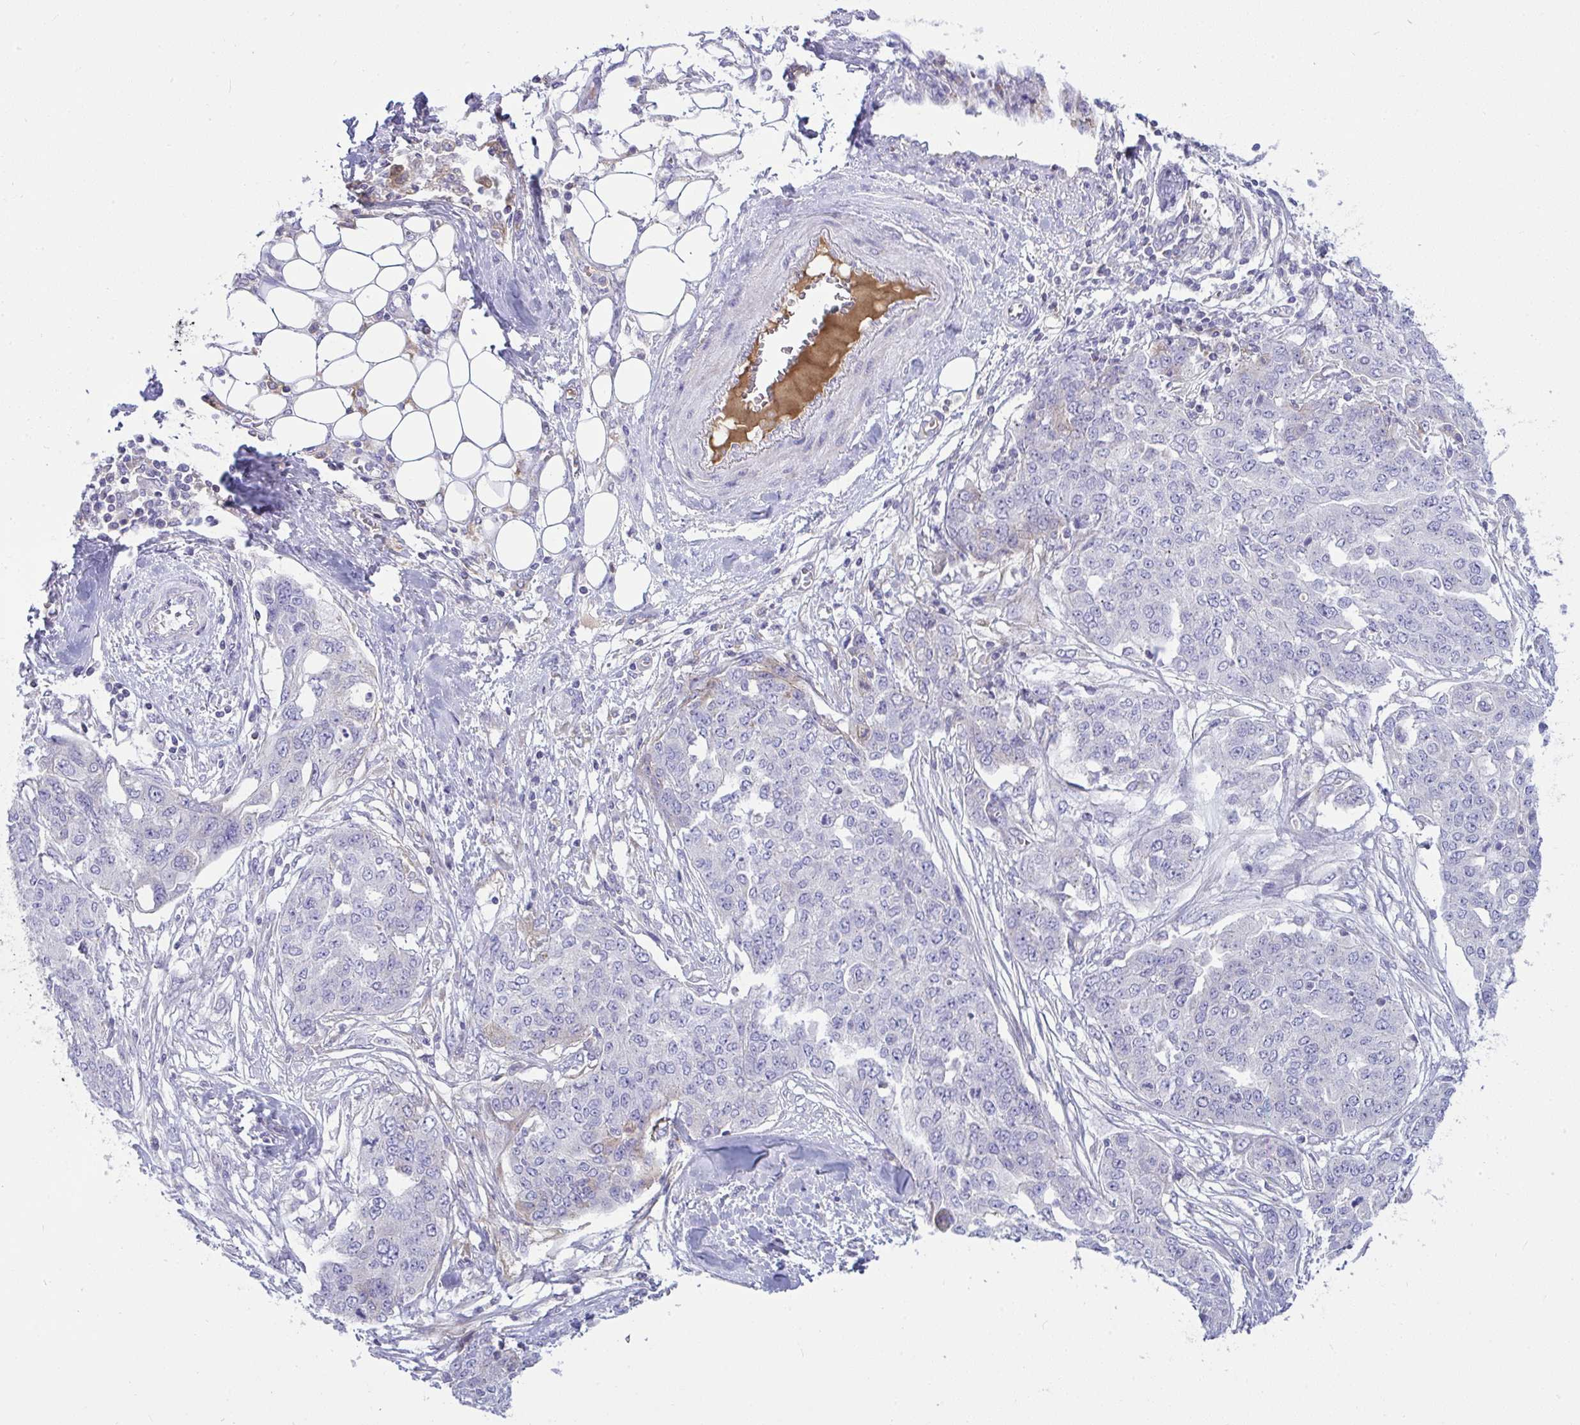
{"staining": {"intensity": "negative", "quantity": "none", "location": "none"}, "tissue": "ovarian cancer", "cell_type": "Tumor cells", "image_type": "cancer", "snomed": [{"axis": "morphology", "description": "Cystadenocarcinoma, serous, NOS"}, {"axis": "topography", "description": "Soft tissue"}, {"axis": "topography", "description": "Ovary"}], "caption": "Immunohistochemistry of human ovarian cancer (serous cystadenocarcinoma) displays no expression in tumor cells.", "gene": "PLA2G12B", "patient": {"sex": "female", "age": 57}}